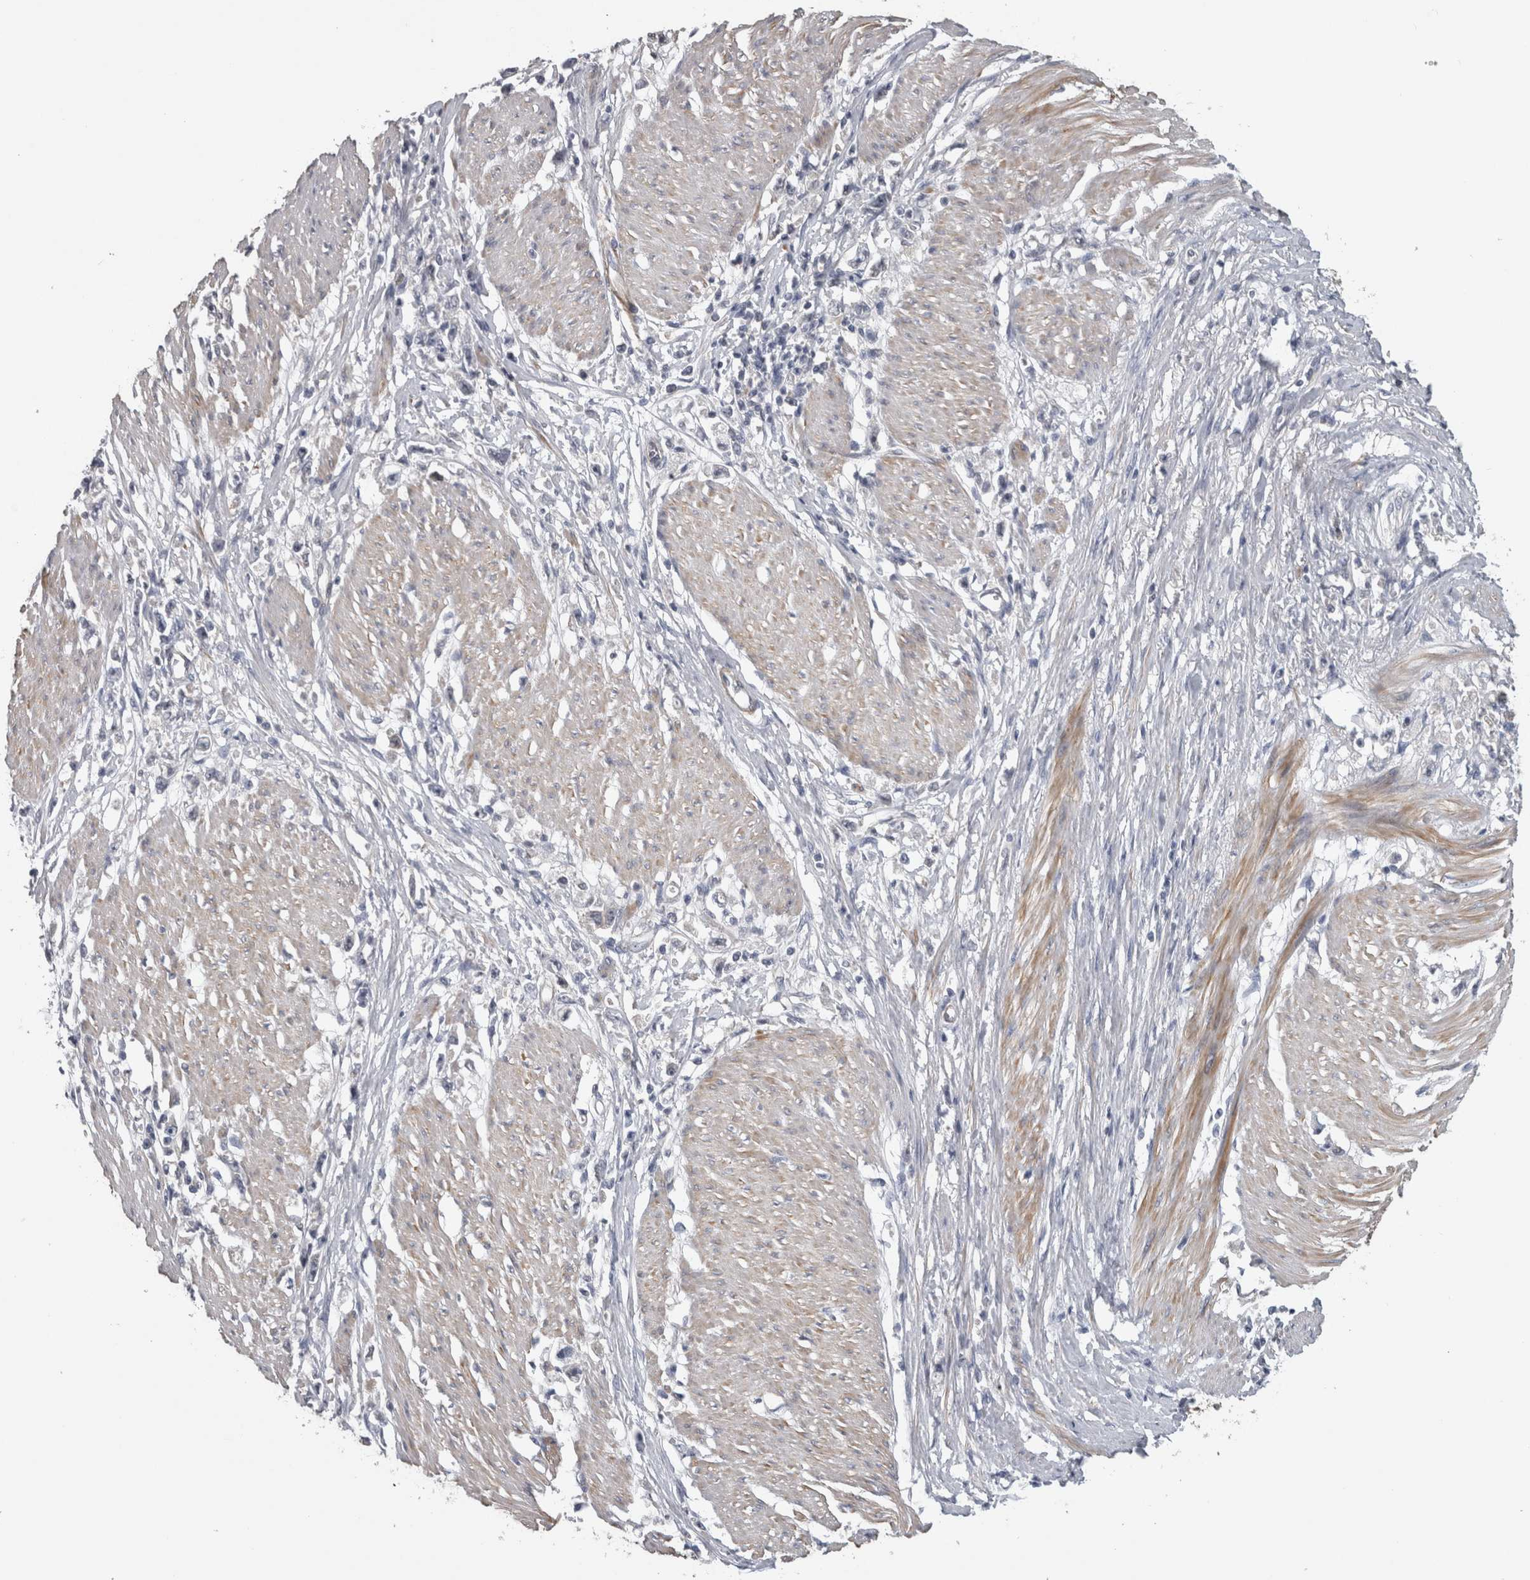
{"staining": {"intensity": "negative", "quantity": "none", "location": "none"}, "tissue": "stomach cancer", "cell_type": "Tumor cells", "image_type": "cancer", "snomed": [{"axis": "morphology", "description": "Adenocarcinoma, NOS"}, {"axis": "topography", "description": "Stomach"}], "caption": "A micrograph of adenocarcinoma (stomach) stained for a protein exhibits no brown staining in tumor cells.", "gene": "NAPRT", "patient": {"sex": "female", "age": 59}}